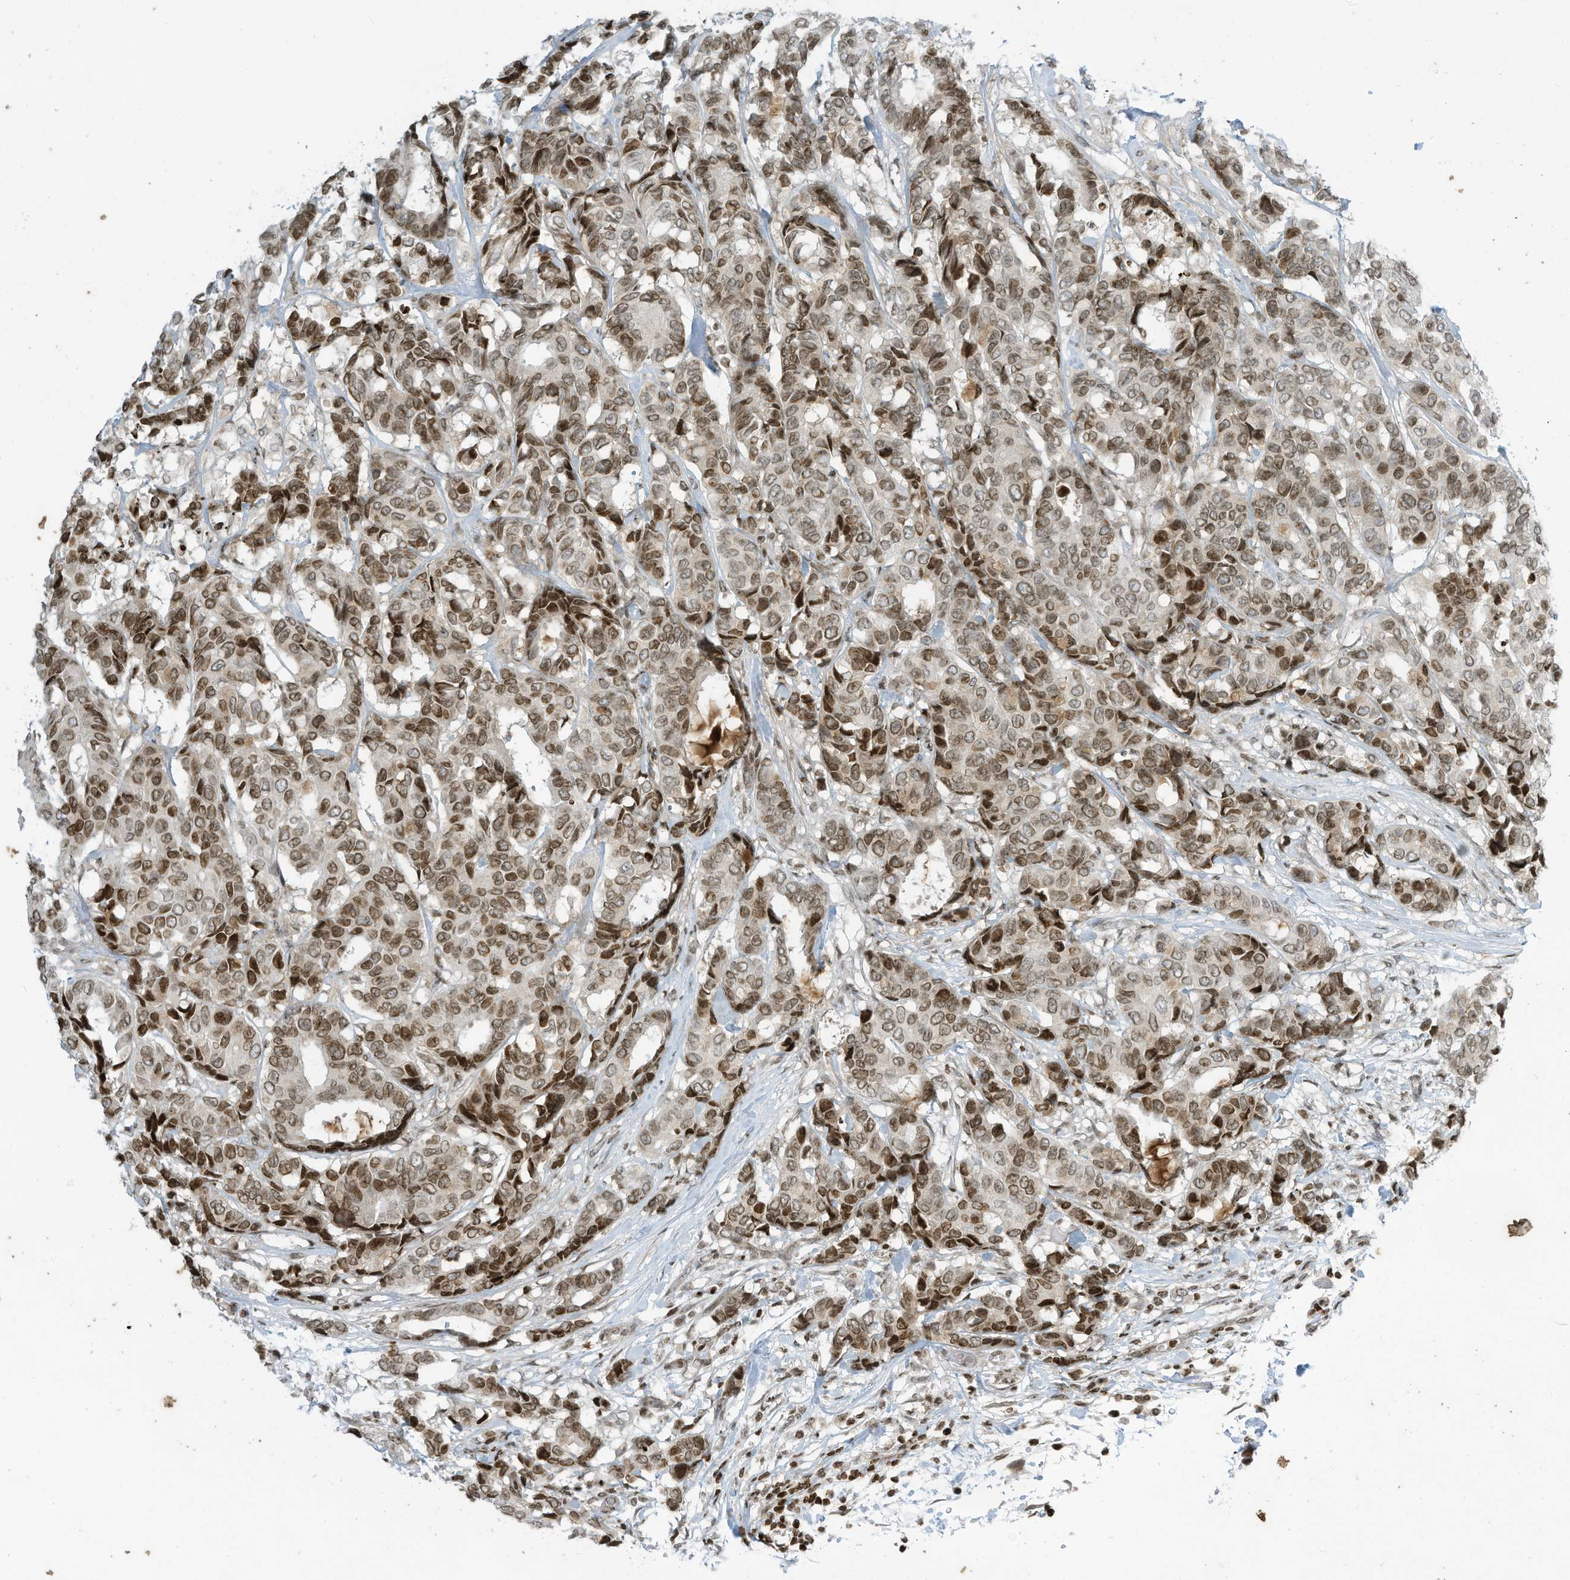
{"staining": {"intensity": "moderate", "quantity": ">75%", "location": "nuclear"}, "tissue": "breast cancer", "cell_type": "Tumor cells", "image_type": "cancer", "snomed": [{"axis": "morphology", "description": "Duct carcinoma"}, {"axis": "topography", "description": "Breast"}], "caption": "This photomicrograph shows breast cancer stained with immunohistochemistry to label a protein in brown. The nuclear of tumor cells show moderate positivity for the protein. Nuclei are counter-stained blue.", "gene": "ADI1", "patient": {"sex": "female", "age": 87}}